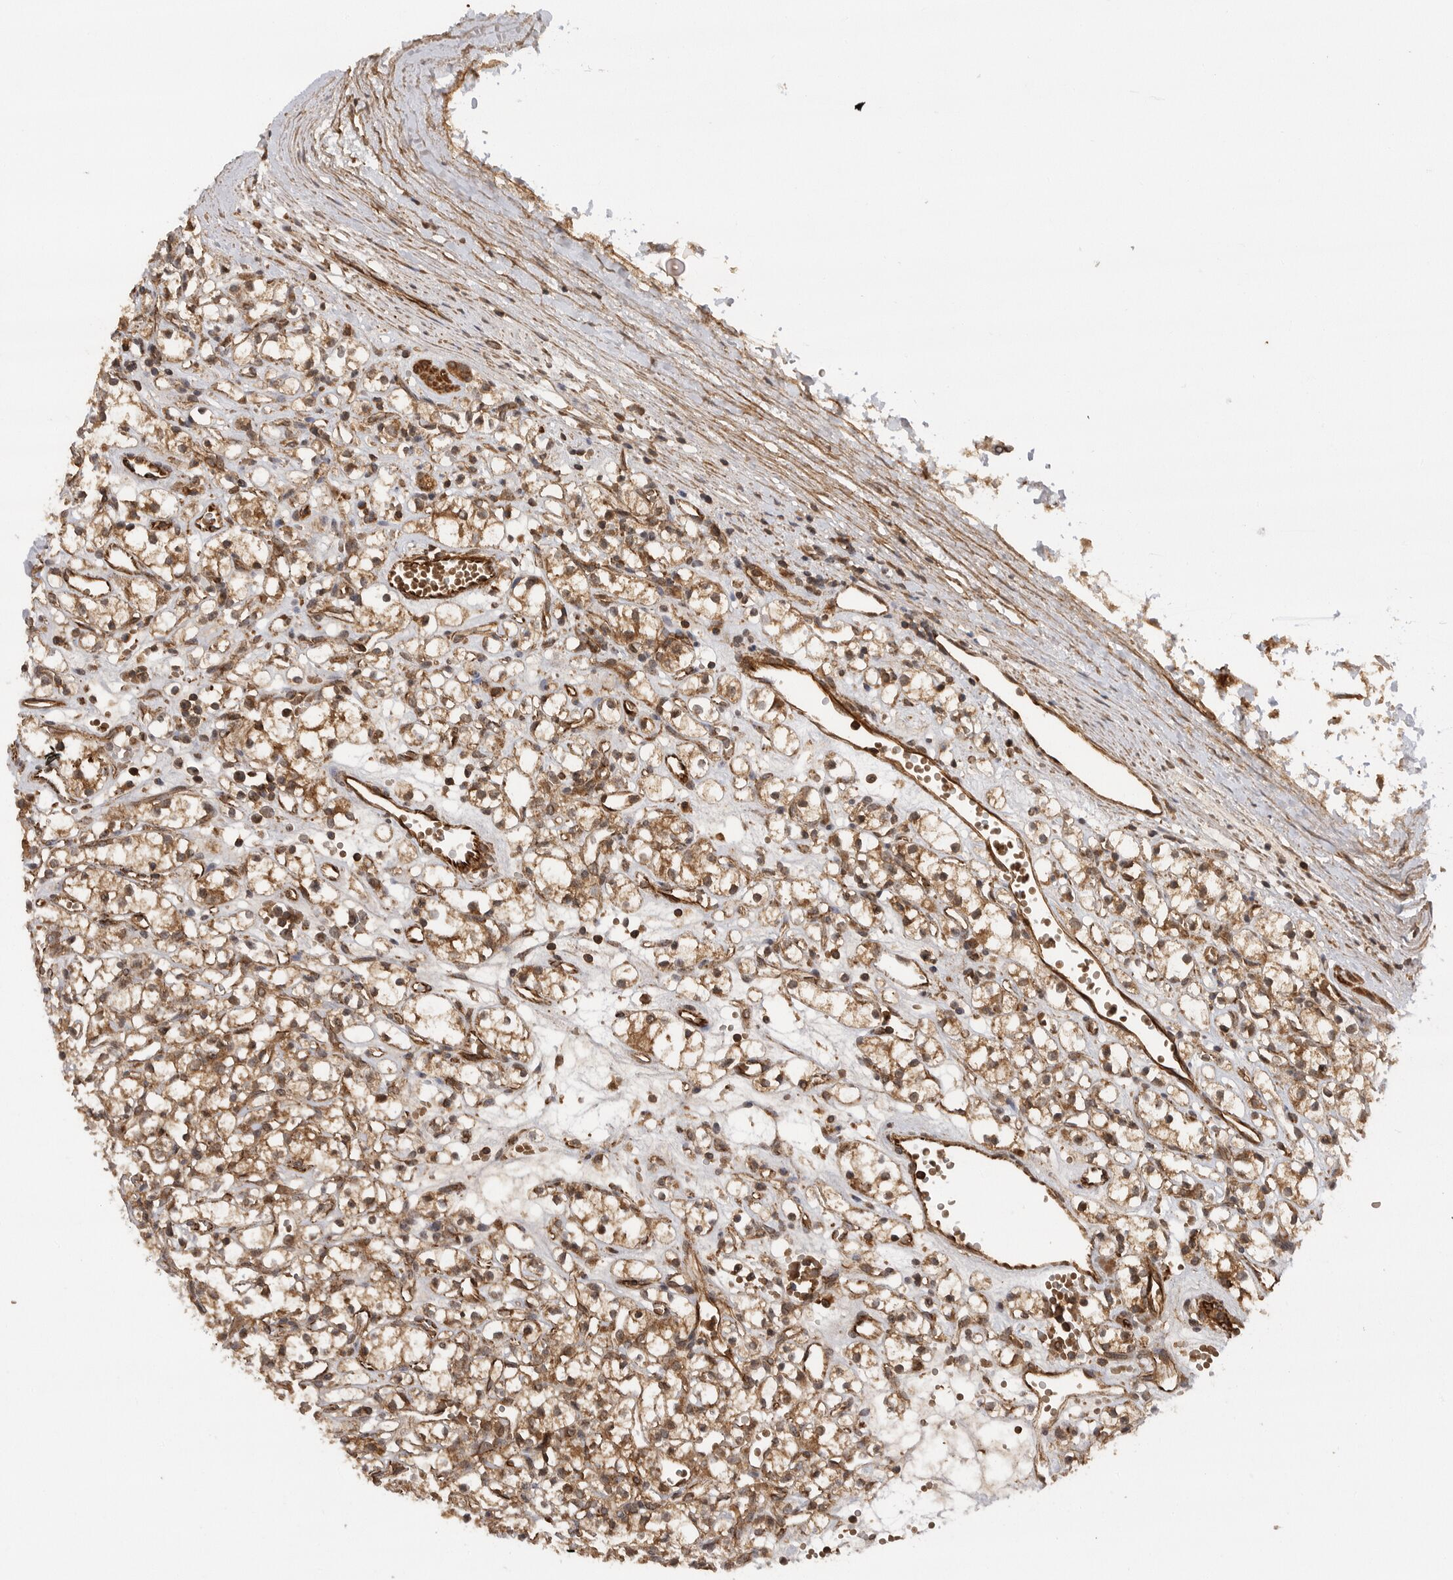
{"staining": {"intensity": "moderate", "quantity": ">75%", "location": "cytoplasmic/membranous"}, "tissue": "renal cancer", "cell_type": "Tumor cells", "image_type": "cancer", "snomed": [{"axis": "morphology", "description": "Adenocarcinoma, NOS"}, {"axis": "topography", "description": "Kidney"}], "caption": "Approximately >75% of tumor cells in renal cancer display moderate cytoplasmic/membranous protein staining as visualized by brown immunohistochemical staining.", "gene": "PRDX4", "patient": {"sex": "female", "age": 59}}